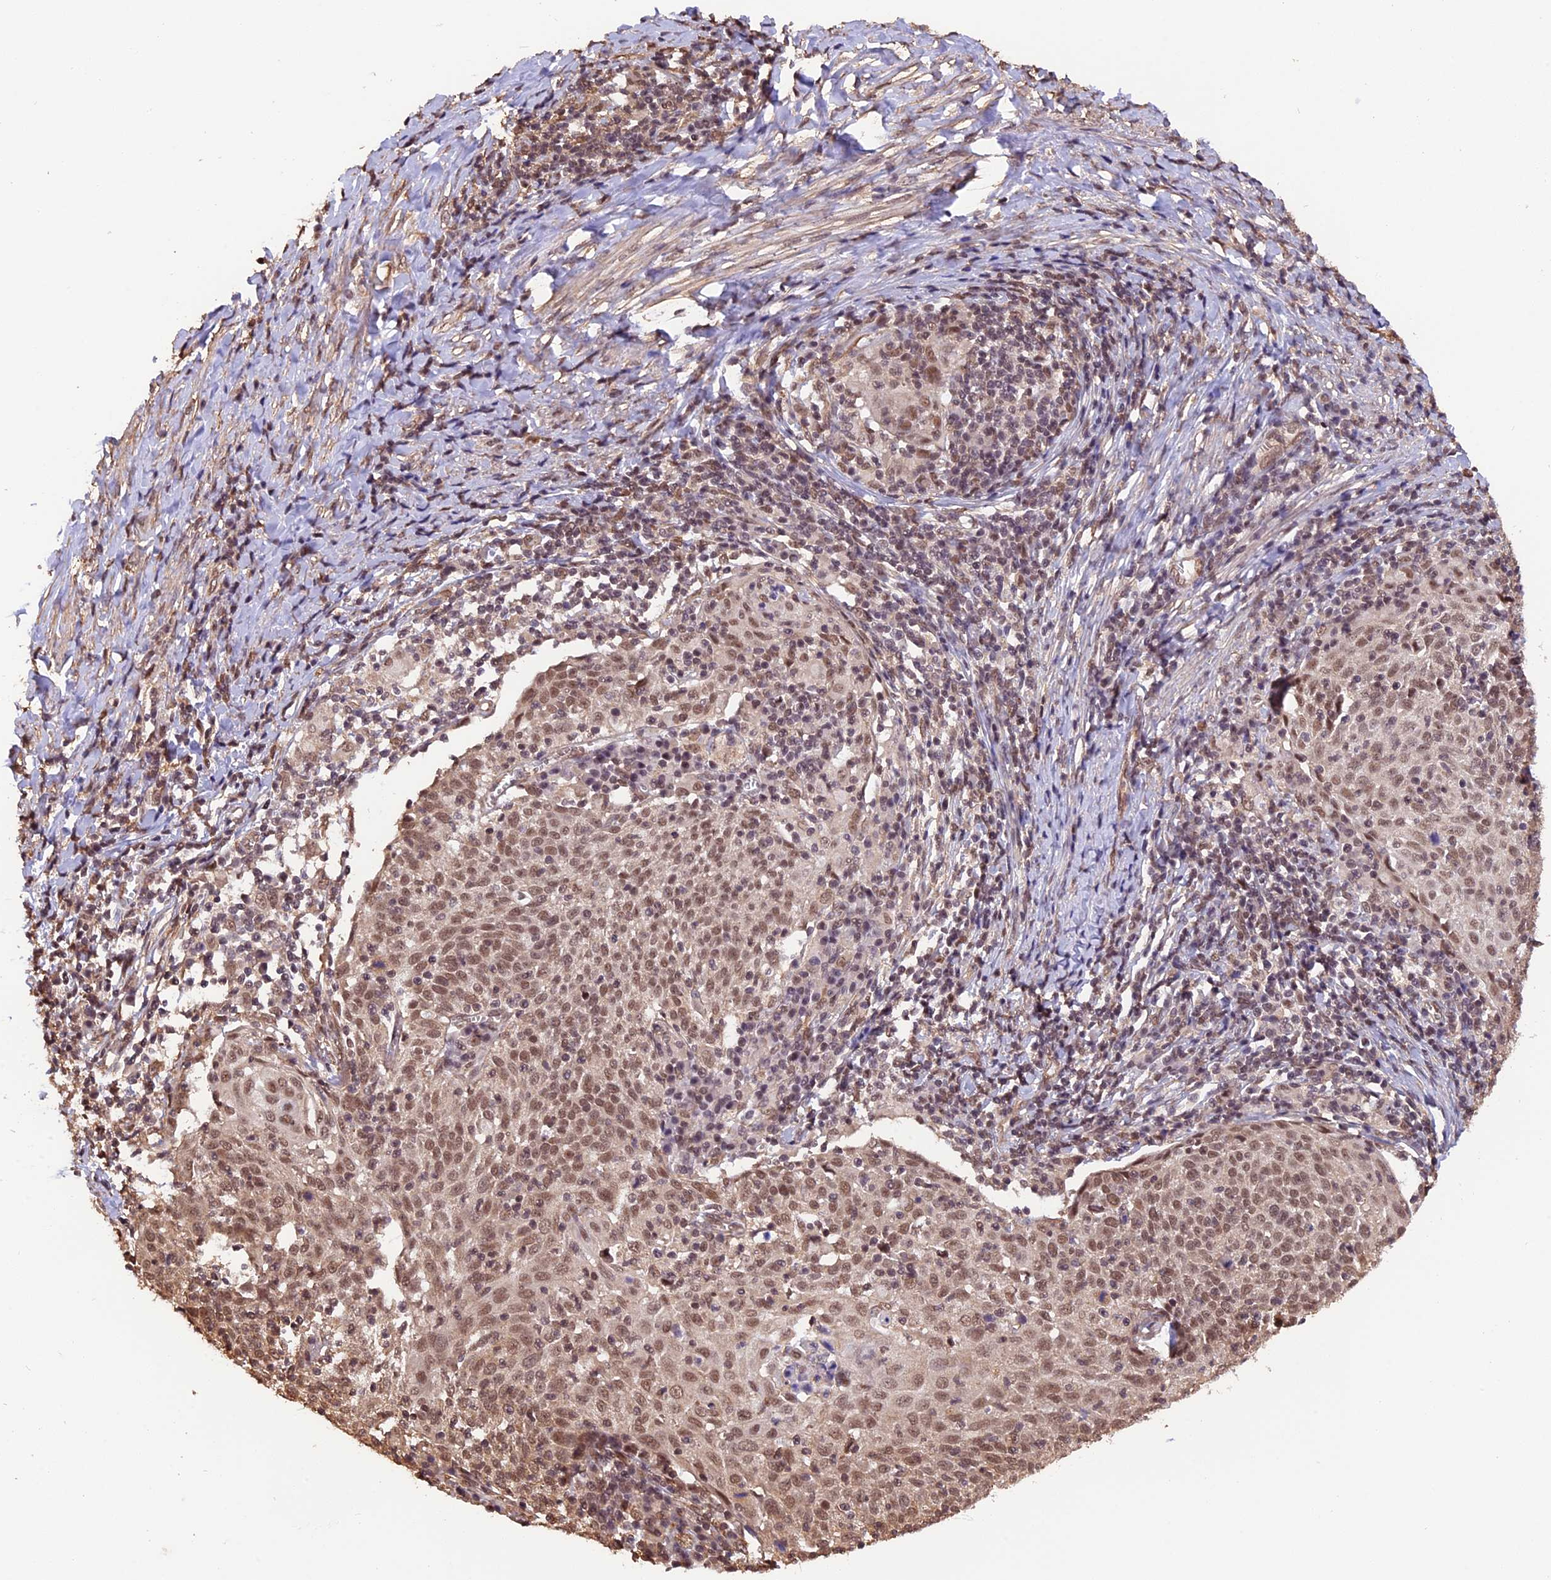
{"staining": {"intensity": "moderate", "quantity": ">75%", "location": "nuclear"}, "tissue": "cervical cancer", "cell_type": "Tumor cells", "image_type": "cancer", "snomed": [{"axis": "morphology", "description": "Squamous cell carcinoma, NOS"}, {"axis": "topography", "description": "Cervix"}], "caption": "Protein staining of cervical cancer tissue demonstrates moderate nuclear expression in approximately >75% of tumor cells.", "gene": "ZC3H4", "patient": {"sex": "female", "age": 52}}